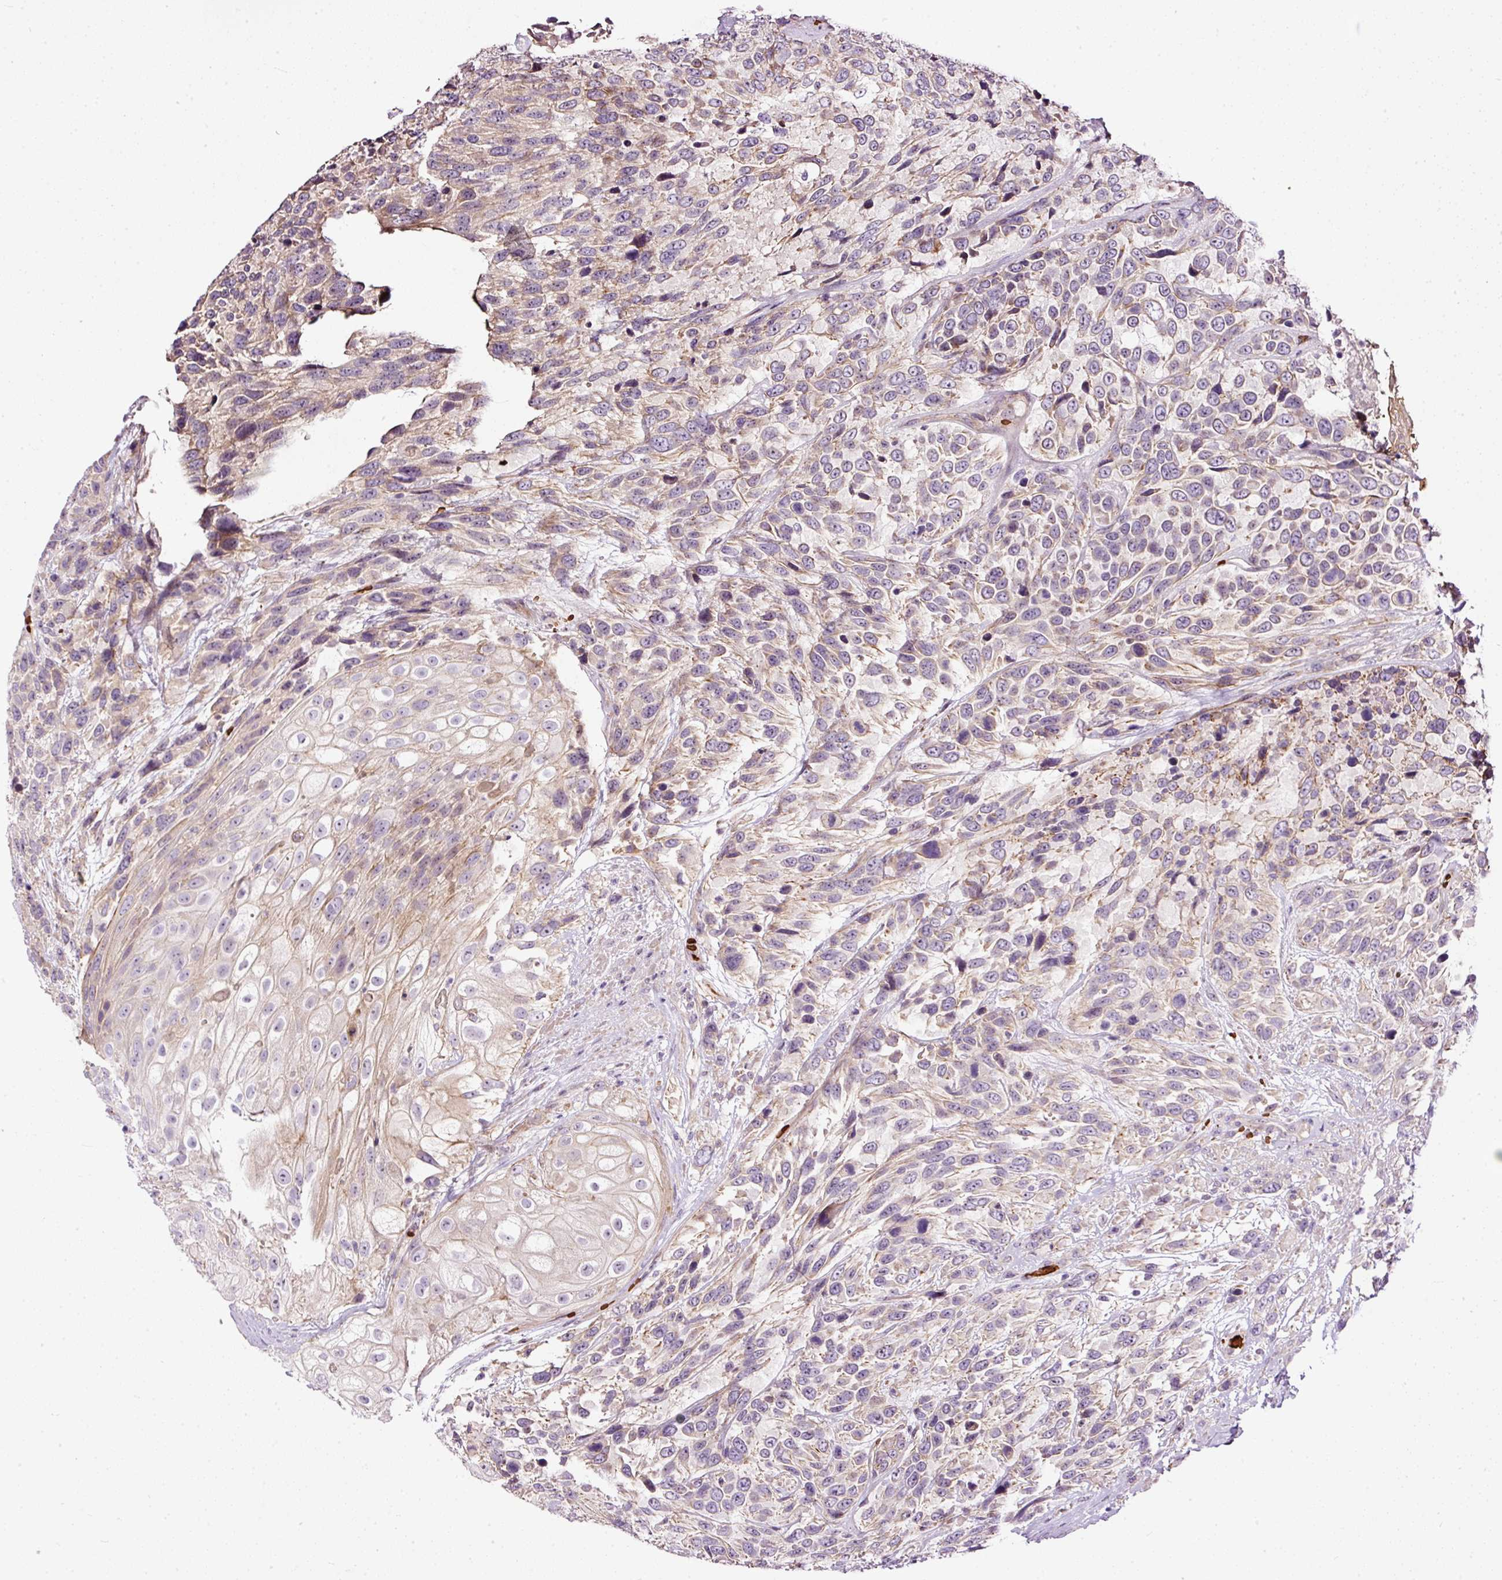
{"staining": {"intensity": "weak", "quantity": "25%-75%", "location": "cytoplasmic/membranous"}, "tissue": "urothelial cancer", "cell_type": "Tumor cells", "image_type": "cancer", "snomed": [{"axis": "morphology", "description": "Urothelial carcinoma, High grade"}, {"axis": "topography", "description": "Urinary bladder"}], "caption": "Immunohistochemical staining of human urothelial cancer reveals low levels of weak cytoplasmic/membranous staining in approximately 25%-75% of tumor cells. The staining is performed using DAB brown chromogen to label protein expression. The nuclei are counter-stained blue using hematoxylin.", "gene": "USHBP1", "patient": {"sex": "female", "age": 70}}